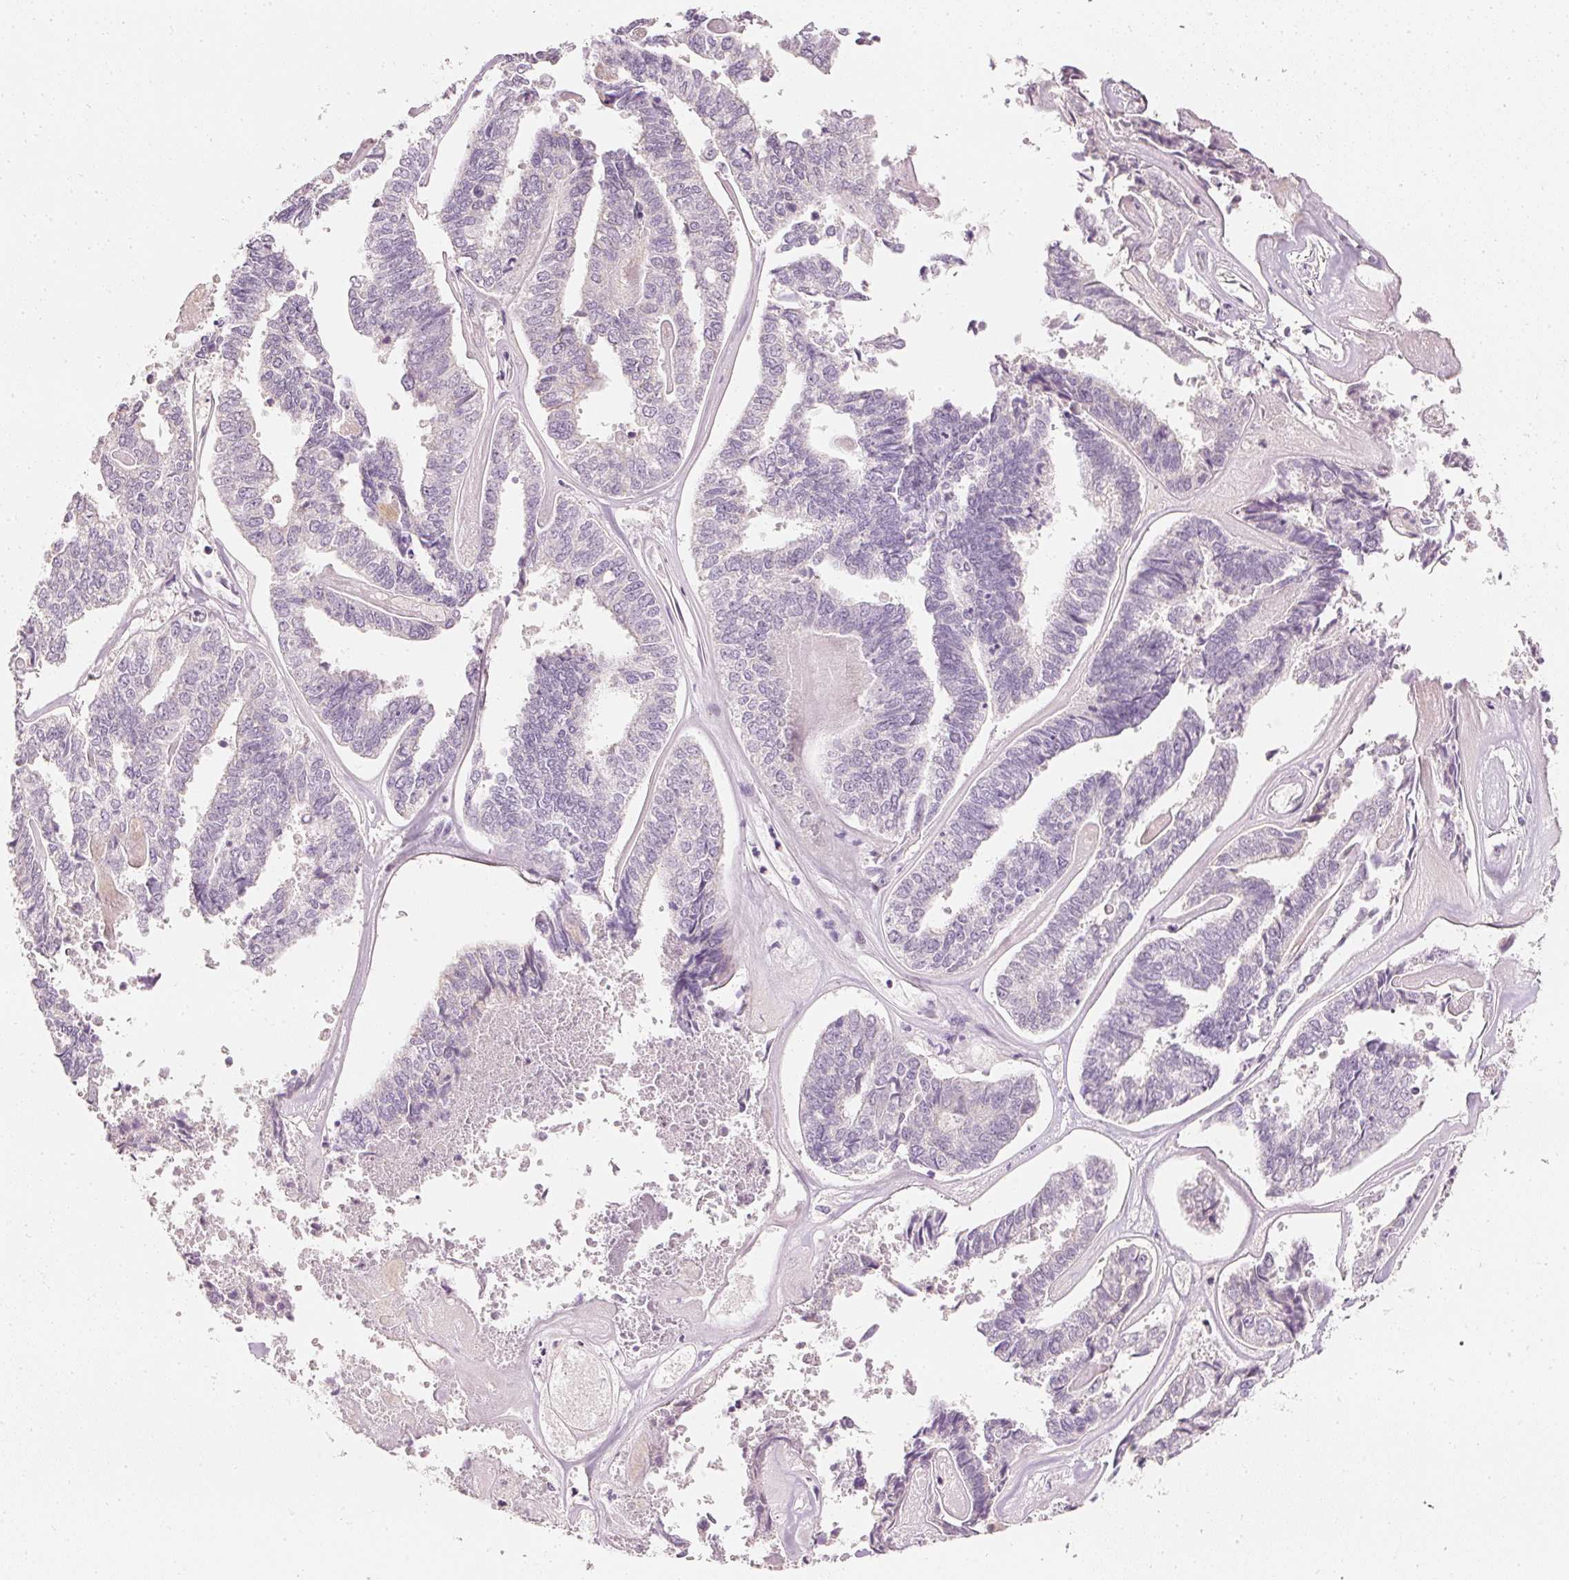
{"staining": {"intensity": "negative", "quantity": "none", "location": "none"}, "tissue": "endometrial cancer", "cell_type": "Tumor cells", "image_type": "cancer", "snomed": [{"axis": "morphology", "description": "Adenocarcinoma, NOS"}, {"axis": "topography", "description": "Endometrium"}], "caption": "High power microscopy image of an immunohistochemistry histopathology image of endometrial adenocarcinoma, revealing no significant staining in tumor cells.", "gene": "ELAVL3", "patient": {"sex": "female", "age": 73}}